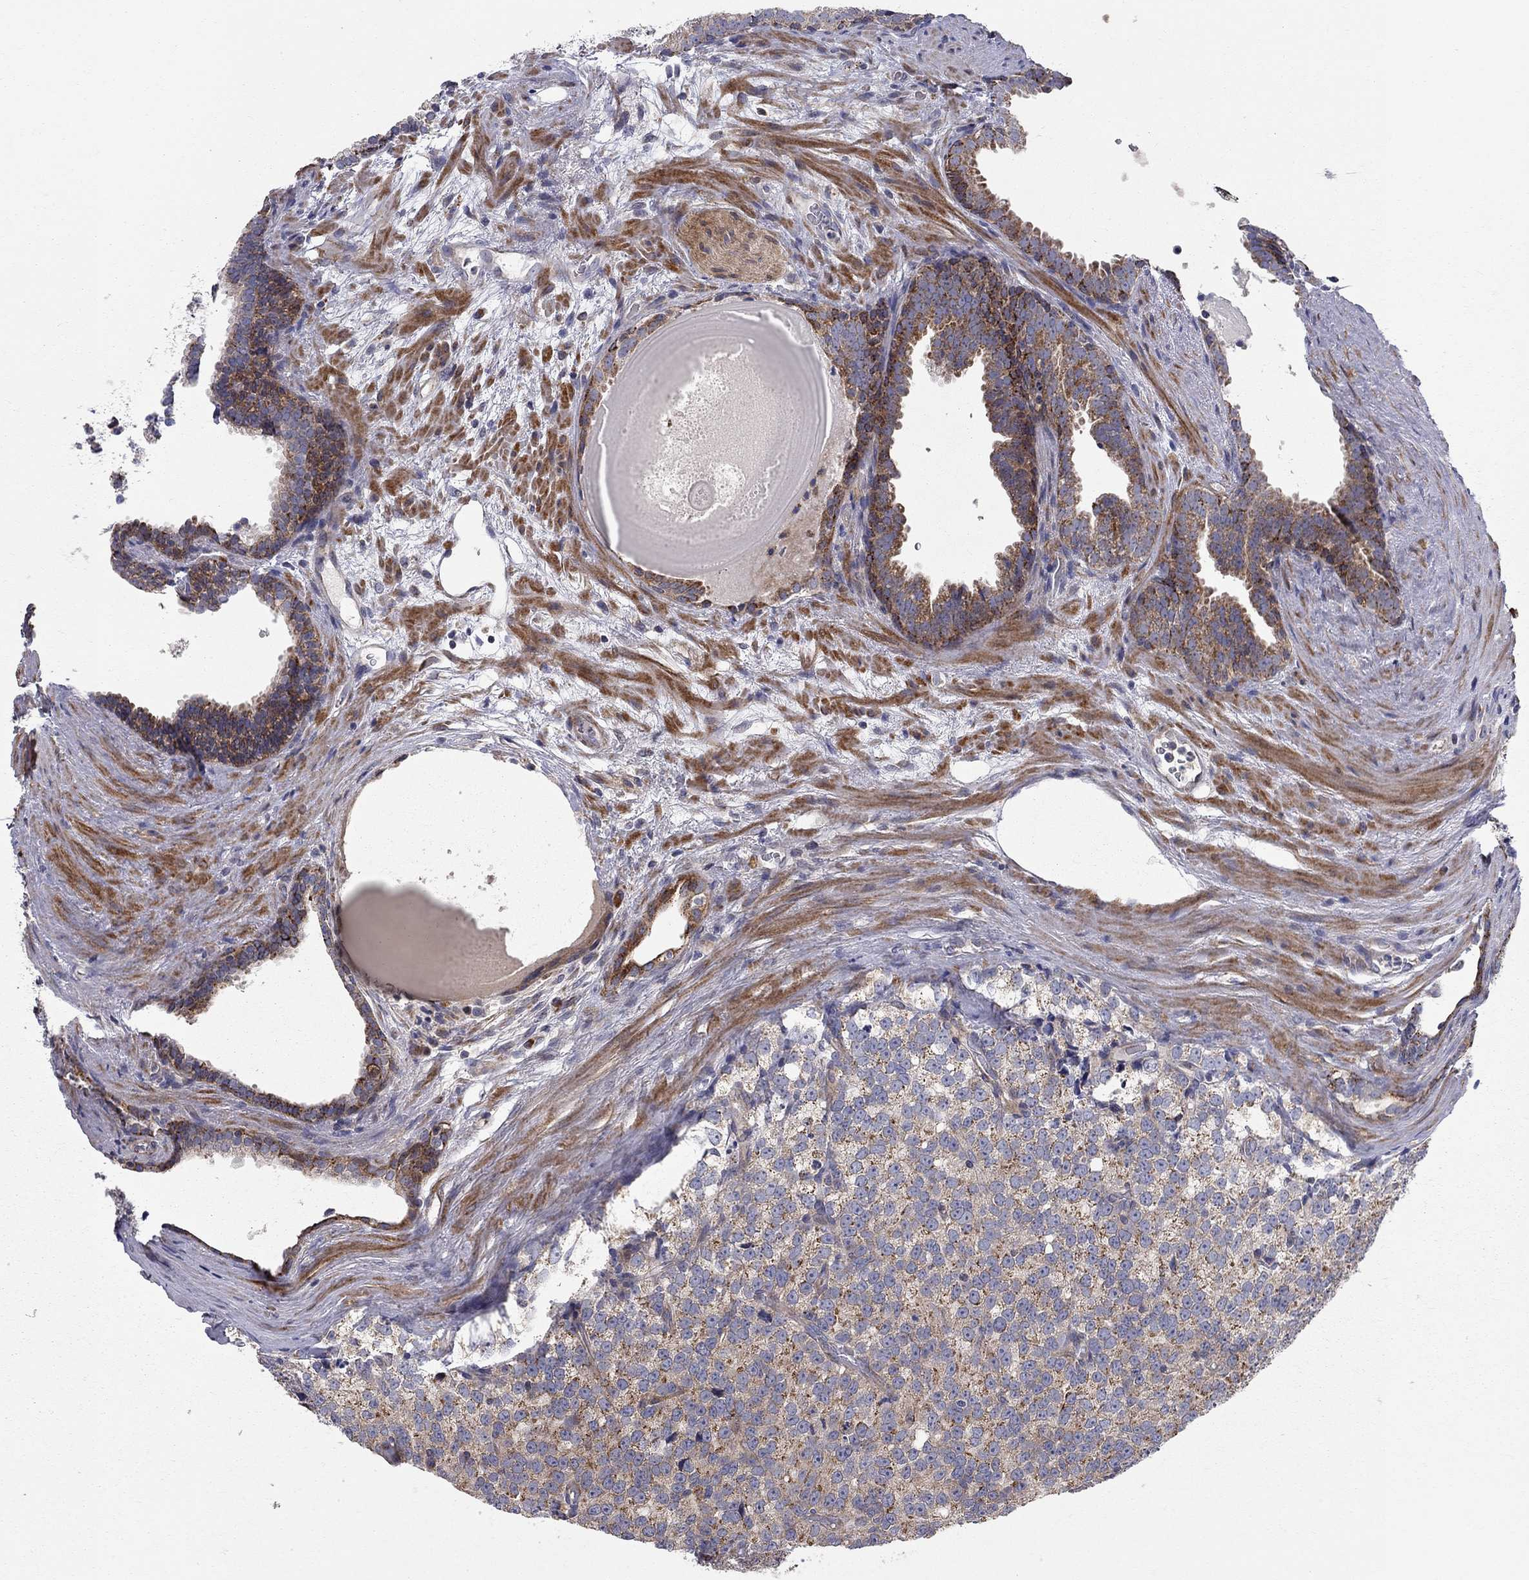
{"staining": {"intensity": "moderate", "quantity": "25%-75%", "location": "cytoplasmic/membranous"}, "tissue": "prostate cancer", "cell_type": "Tumor cells", "image_type": "cancer", "snomed": [{"axis": "morphology", "description": "Adenocarcinoma, High grade"}, {"axis": "topography", "description": "Prostate and seminal vesicle, NOS"}], "caption": "This histopathology image exhibits immunohistochemistry (IHC) staining of prostate adenocarcinoma (high-grade), with medium moderate cytoplasmic/membranous staining in approximately 25%-75% of tumor cells.", "gene": "KANSL1L", "patient": {"sex": "male", "age": 62}}